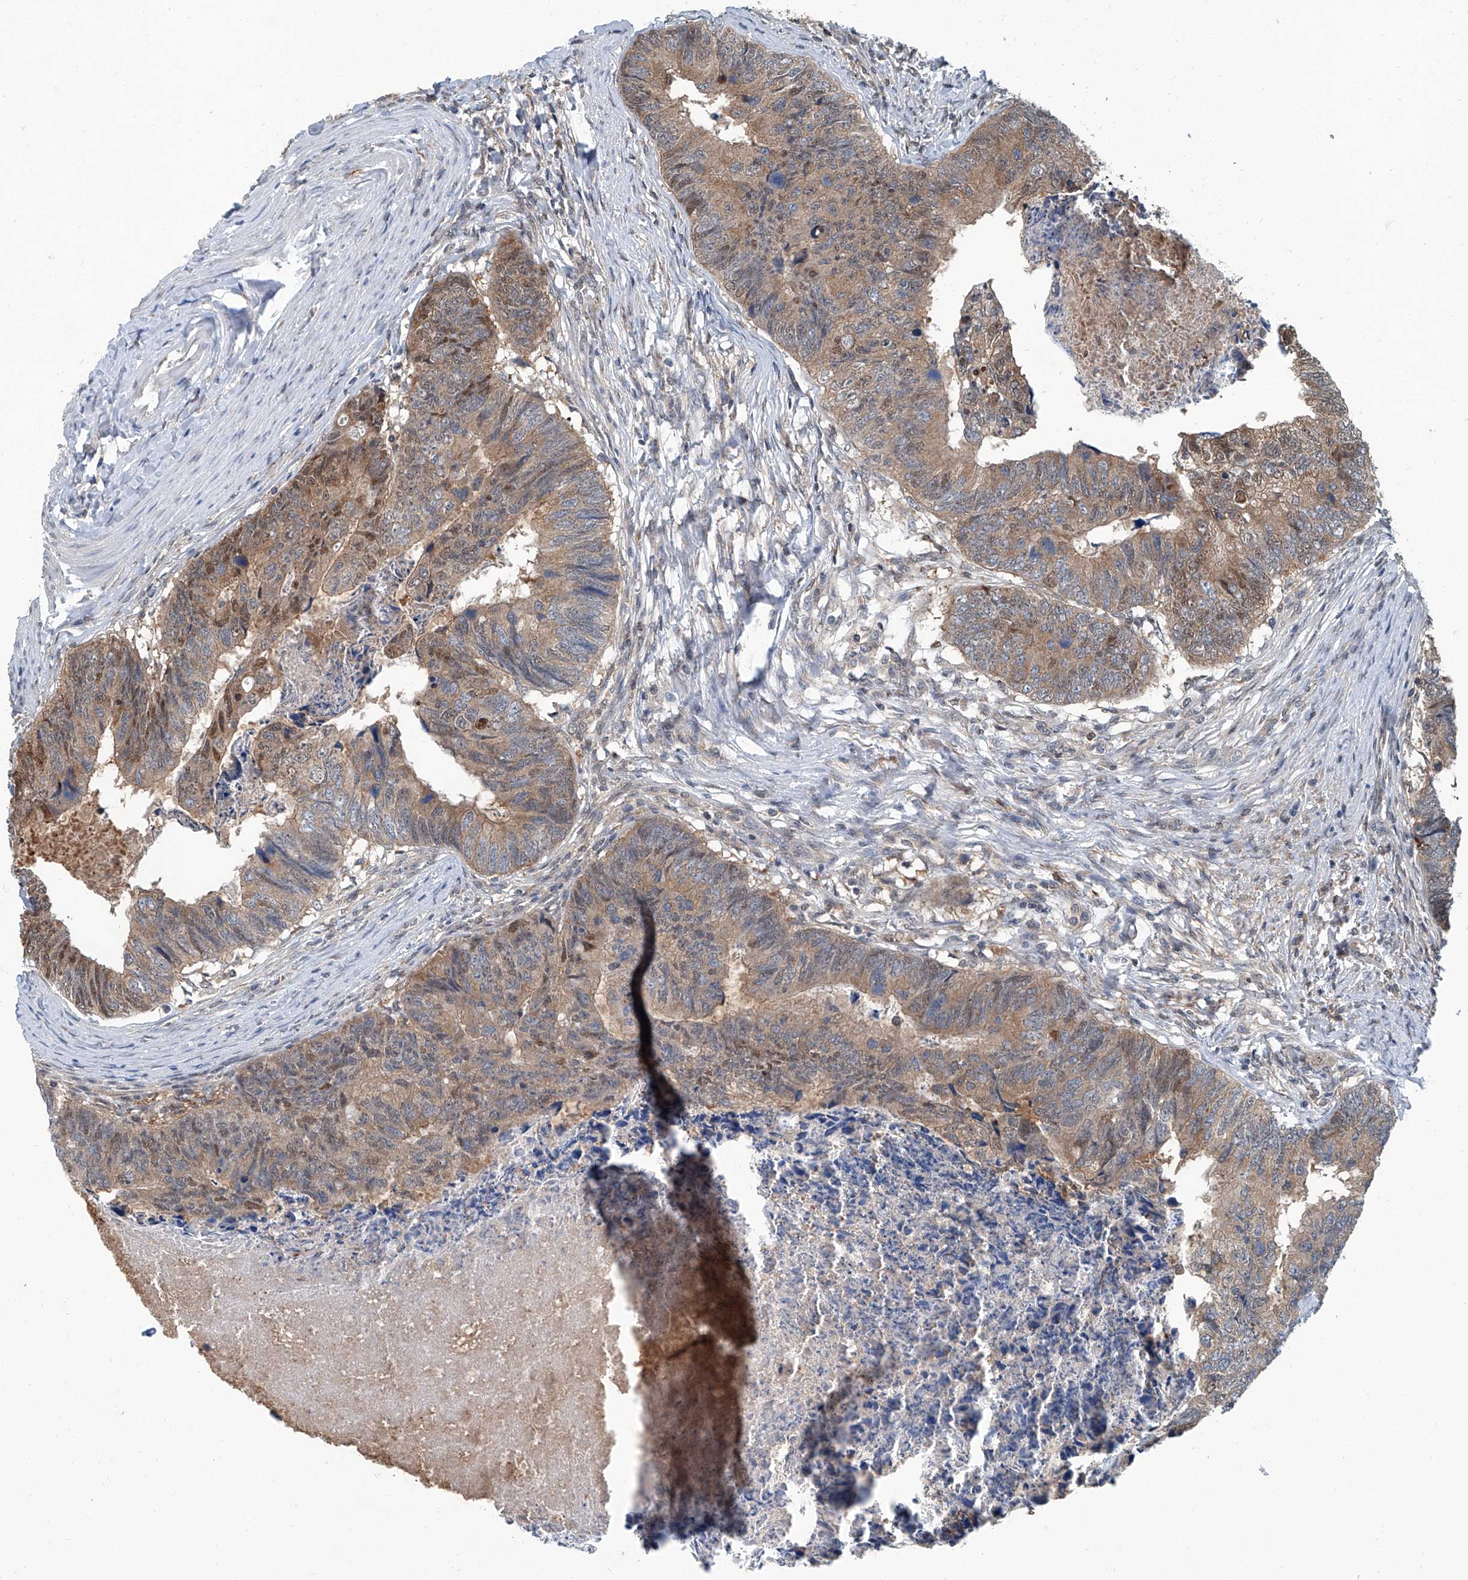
{"staining": {"intensity": "moderate", "quantity": ">75%", "location": "cytoplasmic/membranous,nuclear"}, "tissue": "colorectal cancer", "cell_type": "Tumor cells", "image_type": "cancer", "snomed": [{"axis": "morphology", "description": "Adenocarcinoma, NOS"}, {"axis": "topography", "description": "Colon"}], "caption": "Adenocarcinoma (colorectal) was stained to show a protein in brown. There is medium levels of moderate cytoplasmic/membranous and nuclear expression in approximately >75% of tumor cells. Immunohistochemistry stains the protein in brown and the nuclei are stained blue.", "gene": "CLK1", "patient": {"sex": "female", "age": 67}}